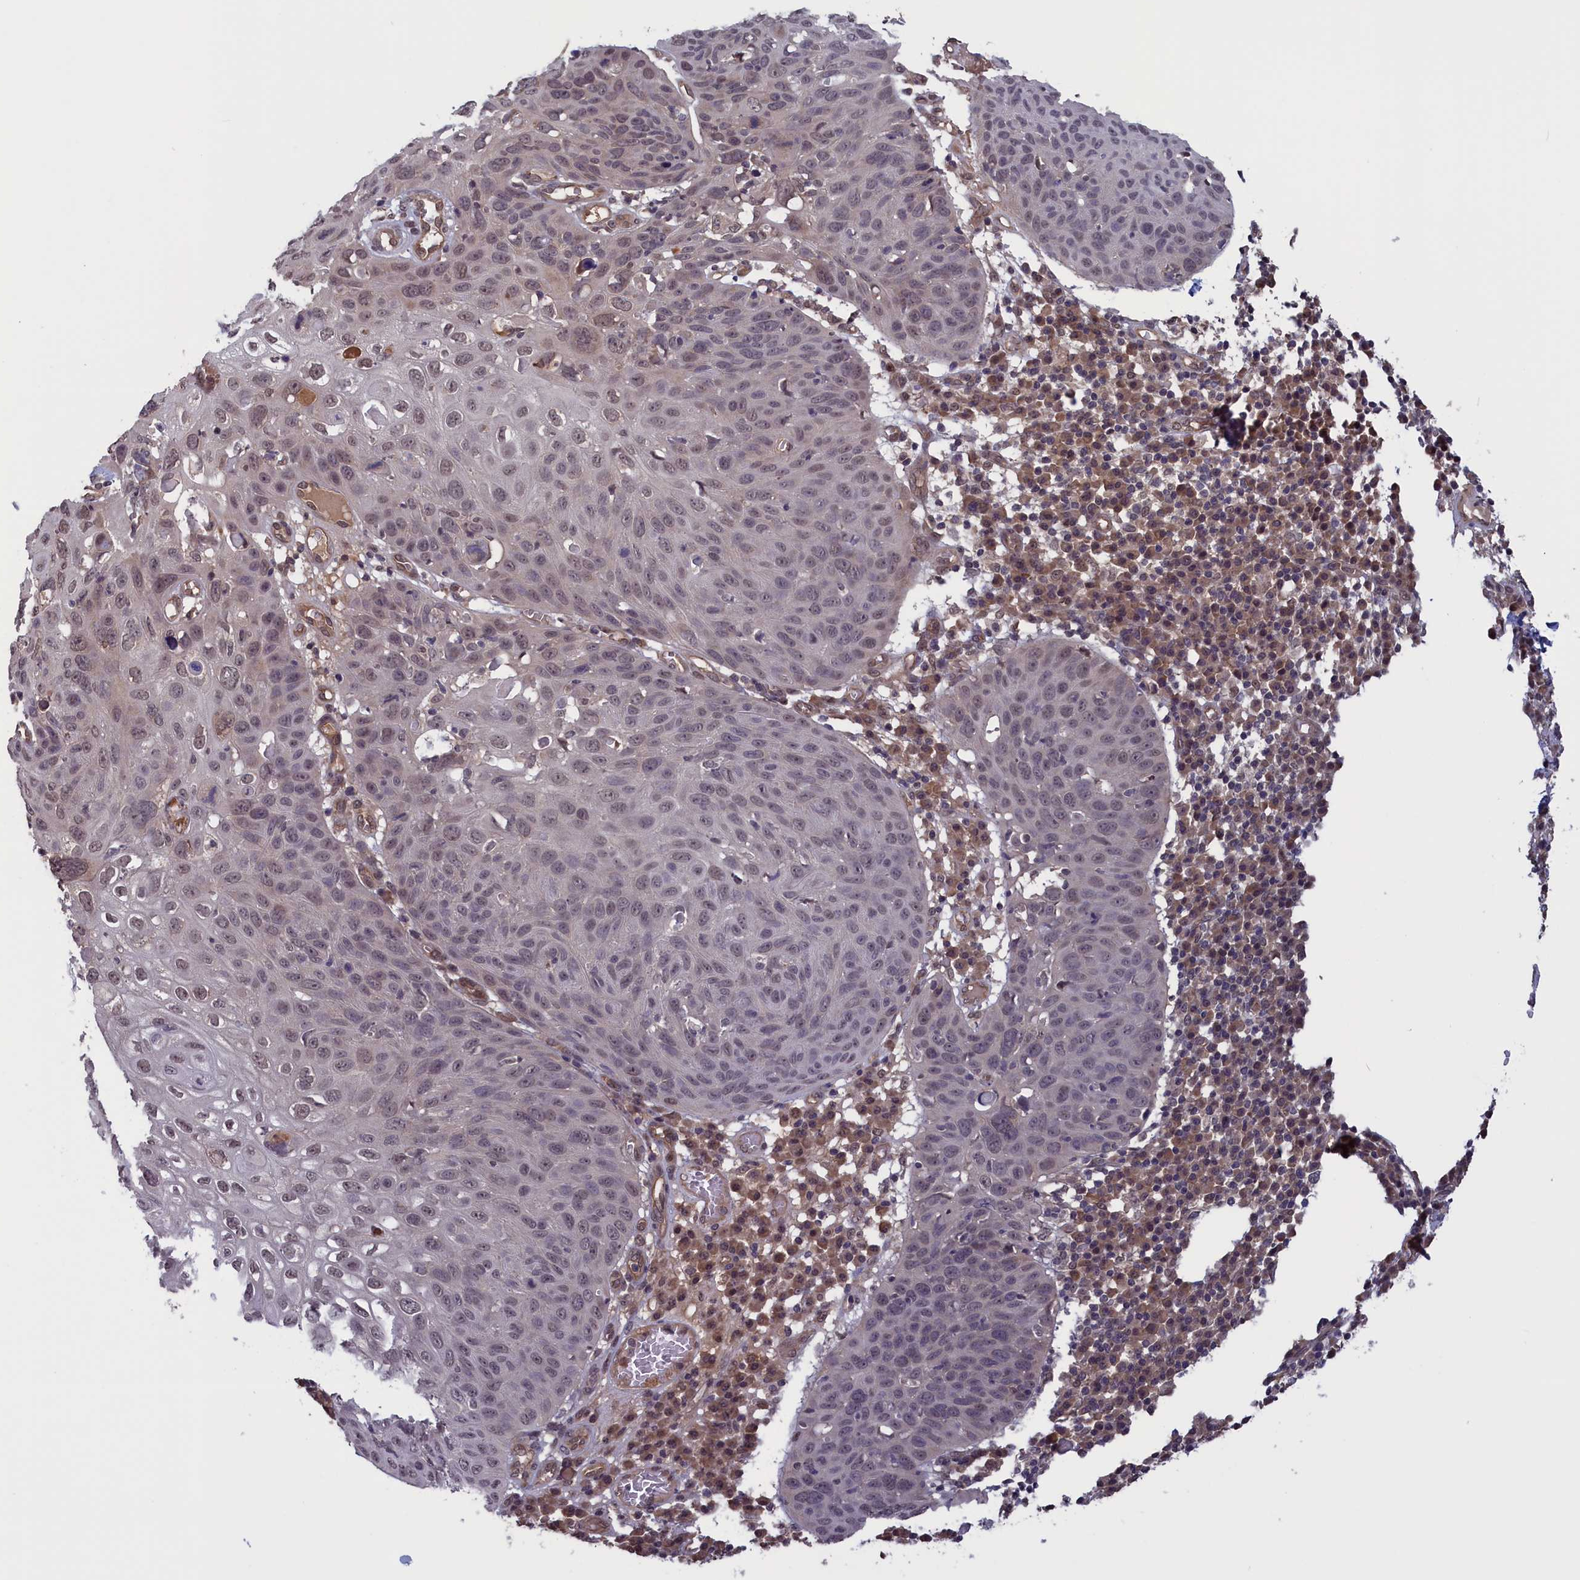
{"staining": {"intensity": "weak", "quantity": "<25%", "location": "nuclear"}, "tissue": "skin cancer", "cell_type": "Tumor cells", "image_type": "cancer", "snomed": [{"axis": "morphology", "description": "Squamous cell carcinoma, NOS"}, {"axis": "topography", "description": "Skin"}], "caption": "There is no significant positivity in tumor cells of squamous cell carcinoma (skin).", "gene": "PLP2", "patient": {"sex": "female", "age": 90}}